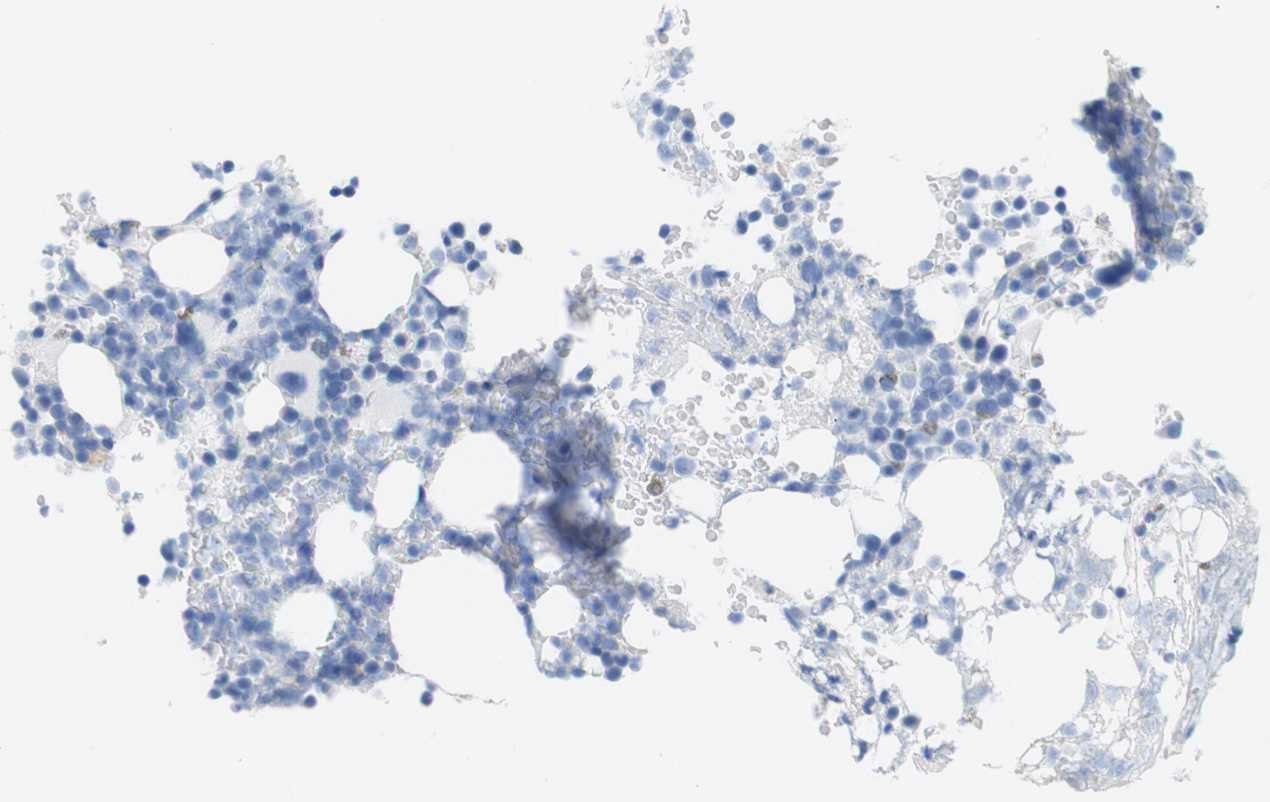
{"staining": {"intensity": "negative", "quantity": "none", "location": "none"}, "tissue": "bone marrow", "cell_type": "Hematopoietic cells", "image_type": "normal", "snomed": [{"axis": "morphology", "description": "Normal tissue, NOS"}, {"axis": "topography", "description": "Bone marrow"}], "caption": "Hematopoietic cells show no significant staining in unremarkable bone marrow. (DAB (3,3'-diaminobenzidine) IHC with hematoxylin counter stain).", "gene": "LAG3", "patient": {"sex": "female", "age": 66}}